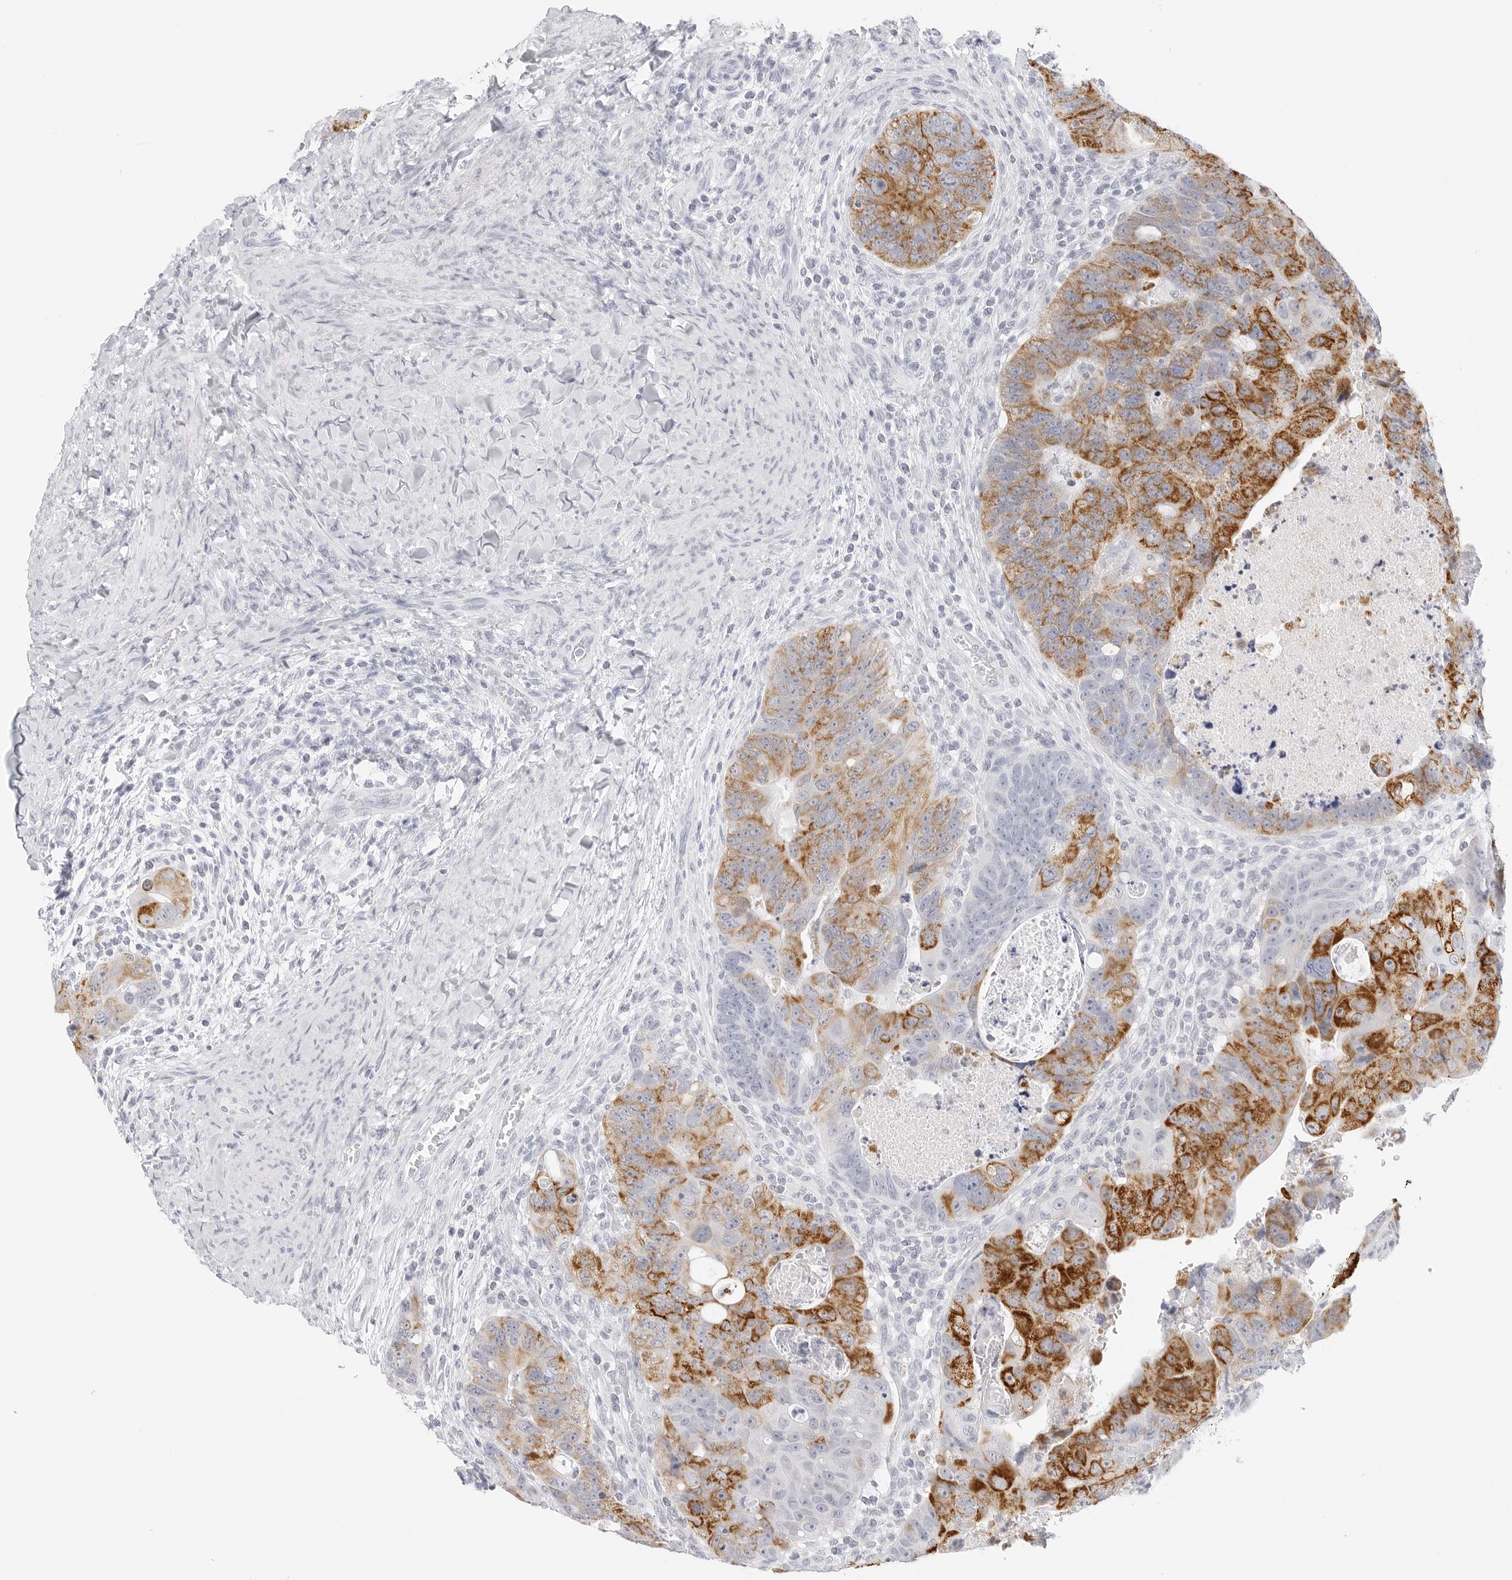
{"staining": {"intensity": "strong", "quantity": "25%-75%", "location": "cytoplasmic/membranous"}, "tissue": "colorectal cancer", "cell_type": "Tumor cells", "image_type": "cancer", "snomed": [{"axis": "morphology", "description": "Adenocarcinoma, NOS"}, {"axis": "topography", "description": "Rectum"}], "caption": "IHC photomicrograph of human colorectal cancer (adenocarcinoma) stained for a protein (brown), which demonstrates high levels of strong cytoplasmic/membranous expression in about 25%-75% of tumor cells.", "gene": "HMGCS2", "patient": {"sex": "male", "age": 59}}